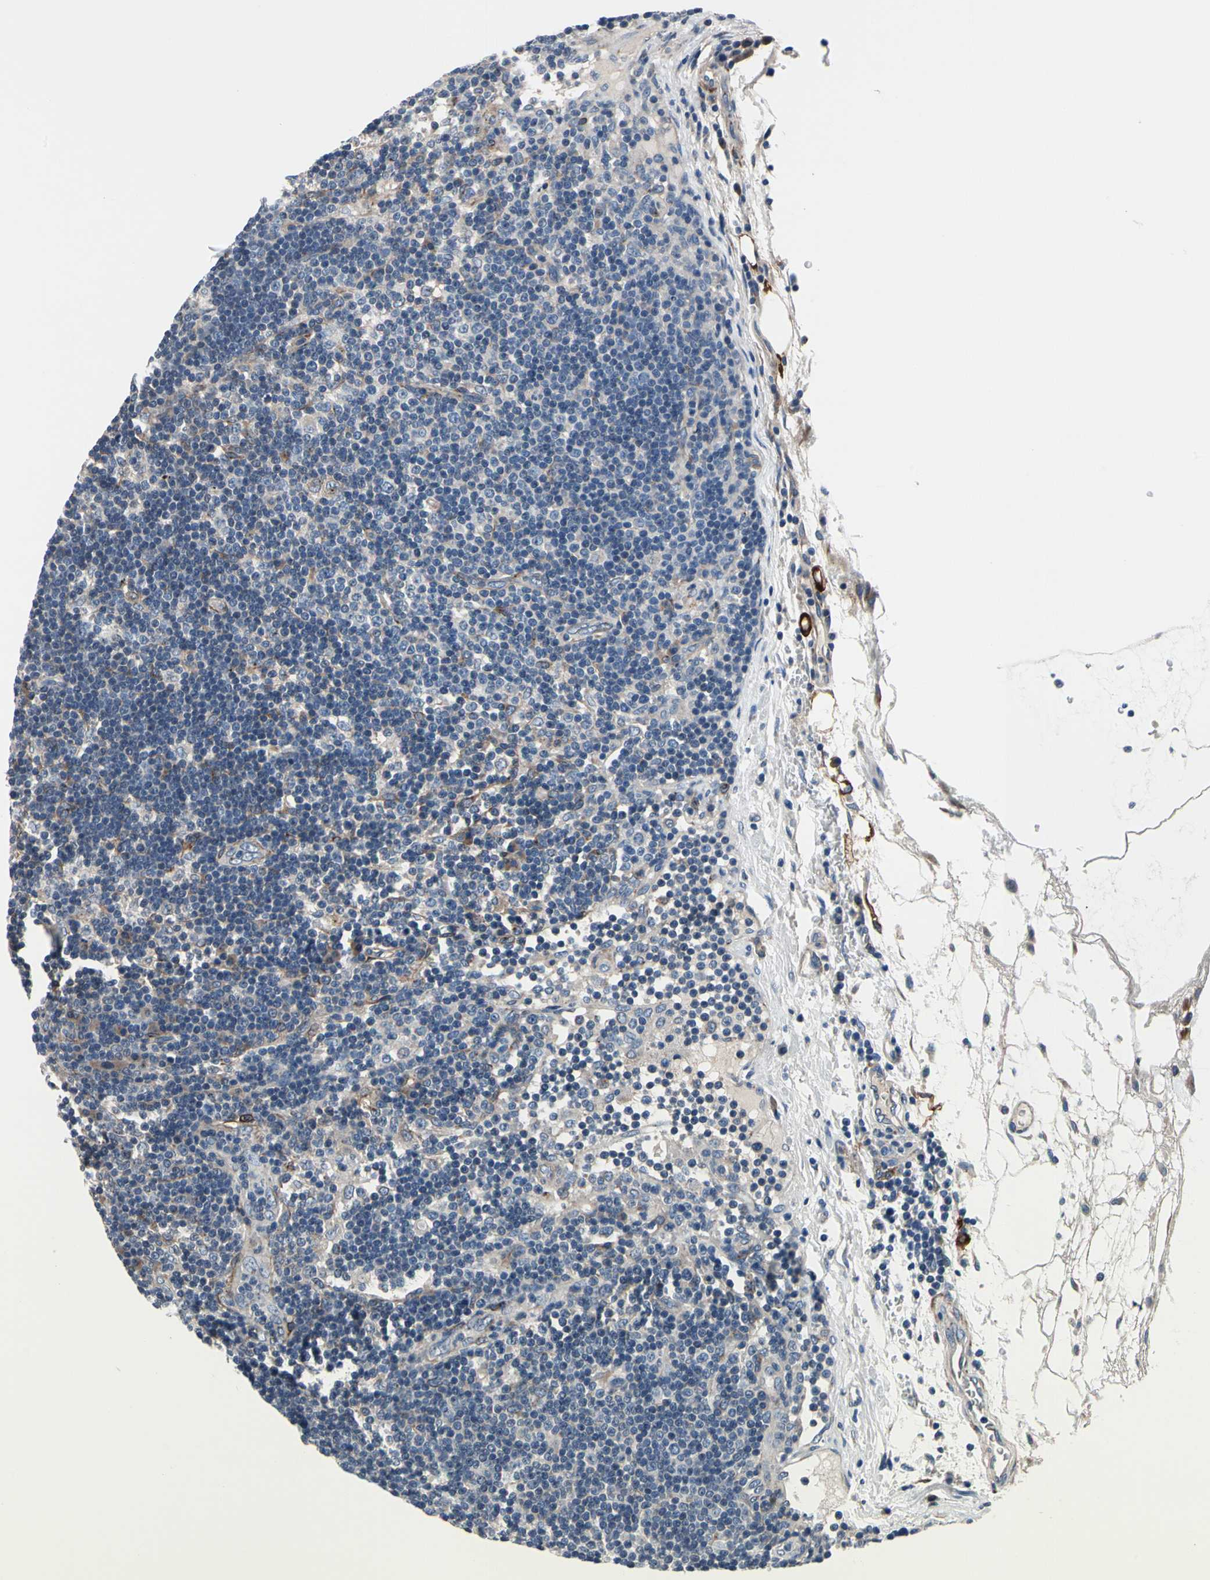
{"staining": {"intensity": "negative", "quantity": "none", "location": "none"}, "tissue": "lymph node", "cell_type": "Germinal center cells", "image_type": "normal", "snomed": [{"axis": "morphology", "description": "Normal tissue, NOS"}, {"axis": "morphology", "description": "Squamous cell carcinoma, metastatic, NOS"}, {"axis": "topography", "description": "Lymph node"}], "caption": "Immunohistochemical staining of benign human lymph node displays no significant positivity in germinal center cells.", "gene": "PRKAR2B", "patient": {"sex": "female", "age": 53}}